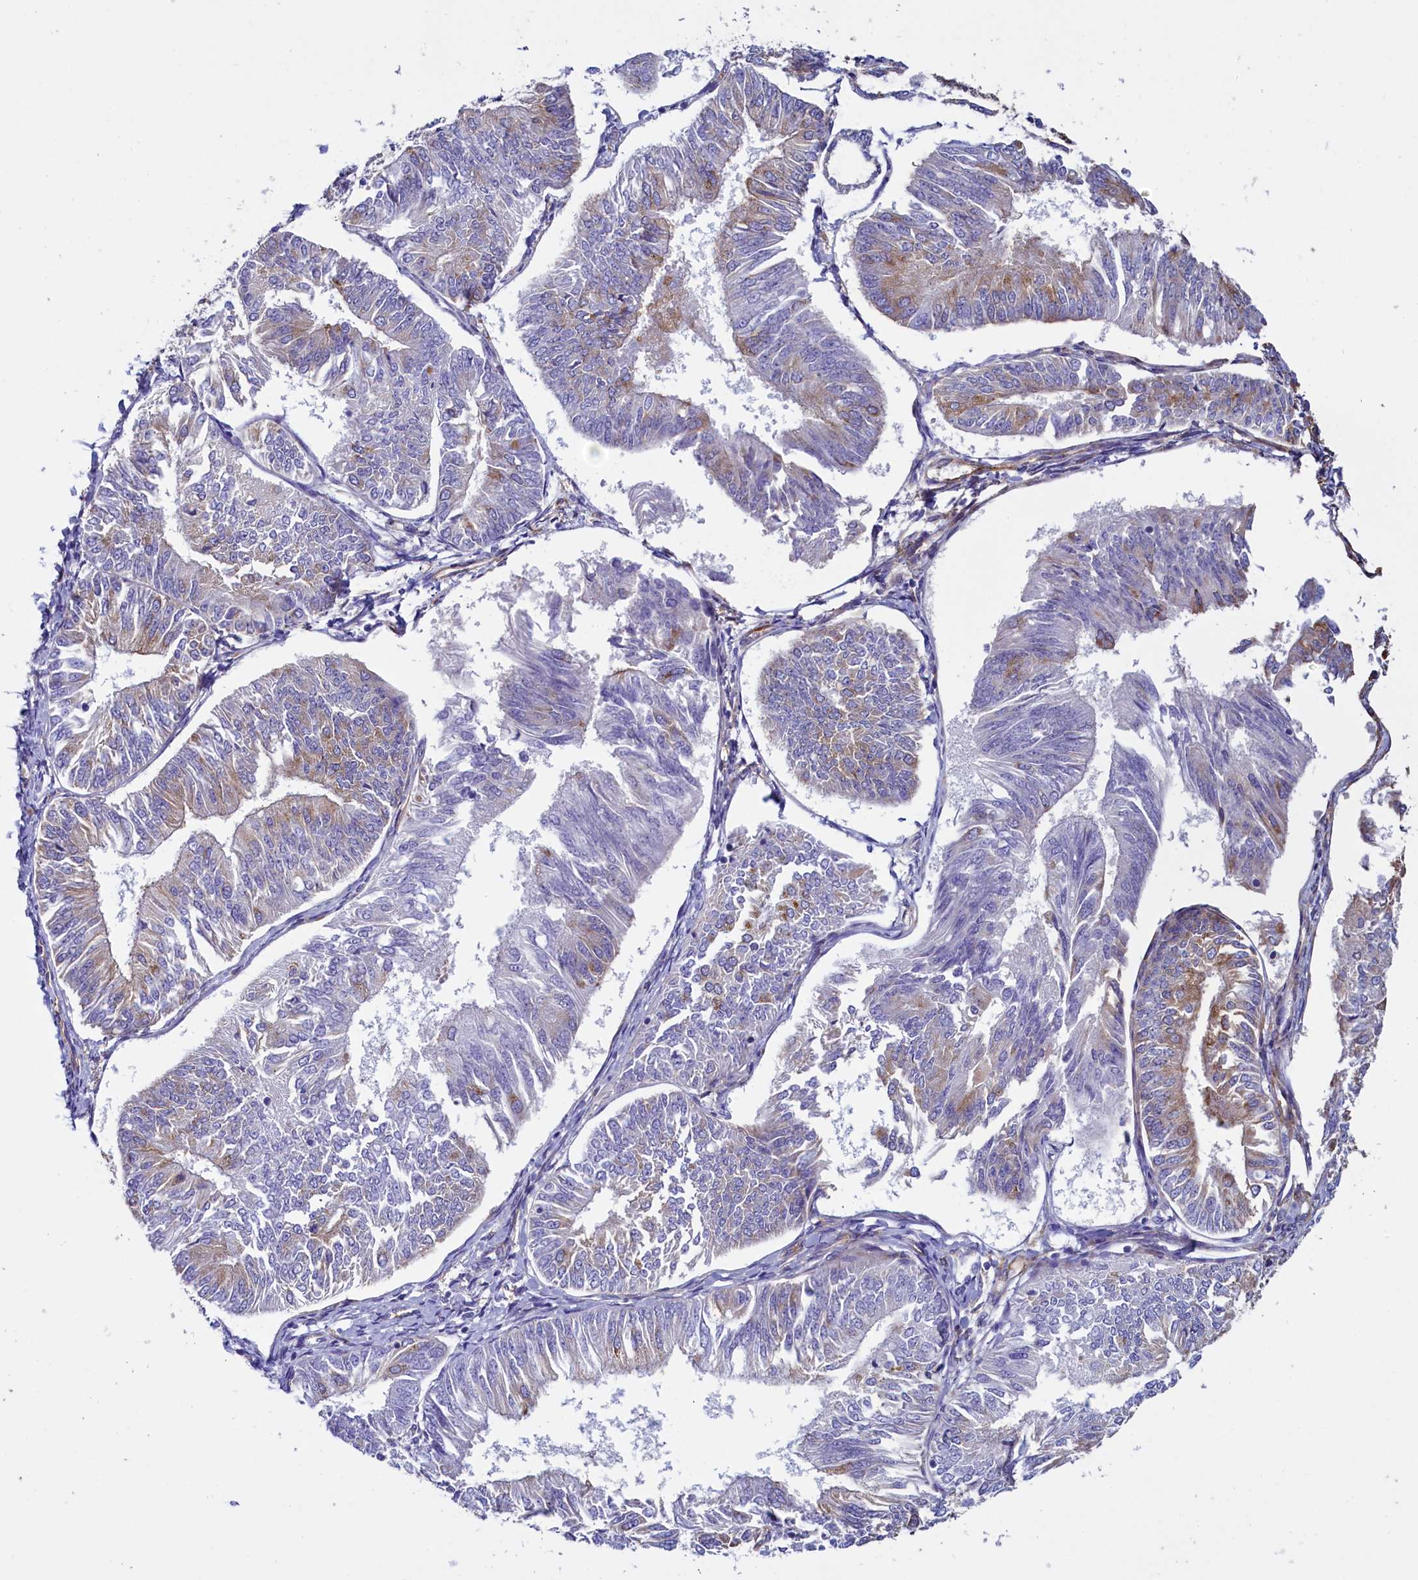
{"staining": {"intensity": "weak", "quantity": "<25%", "location": "cytoplasmic/membranous"}, "tissue": "endometrial cancer", "cell_type": "Tumor cells", "image_type": "cancer", "snomed": [{"axis": "morphology", "description": "Adenocarcinoma, NOS"}, {"axis": "topography", "description": "Endometrium"}], "caption": "Immunohistochemistry photomicrograph of neoplastic tissue: endometrial adenocarcinoma stained with DAB (3,3'-diaminobenzidine) shows no significant protein staining in tumor cells.", "gene": "GPR21", "patient": {"sex": "female", "age": 58}}